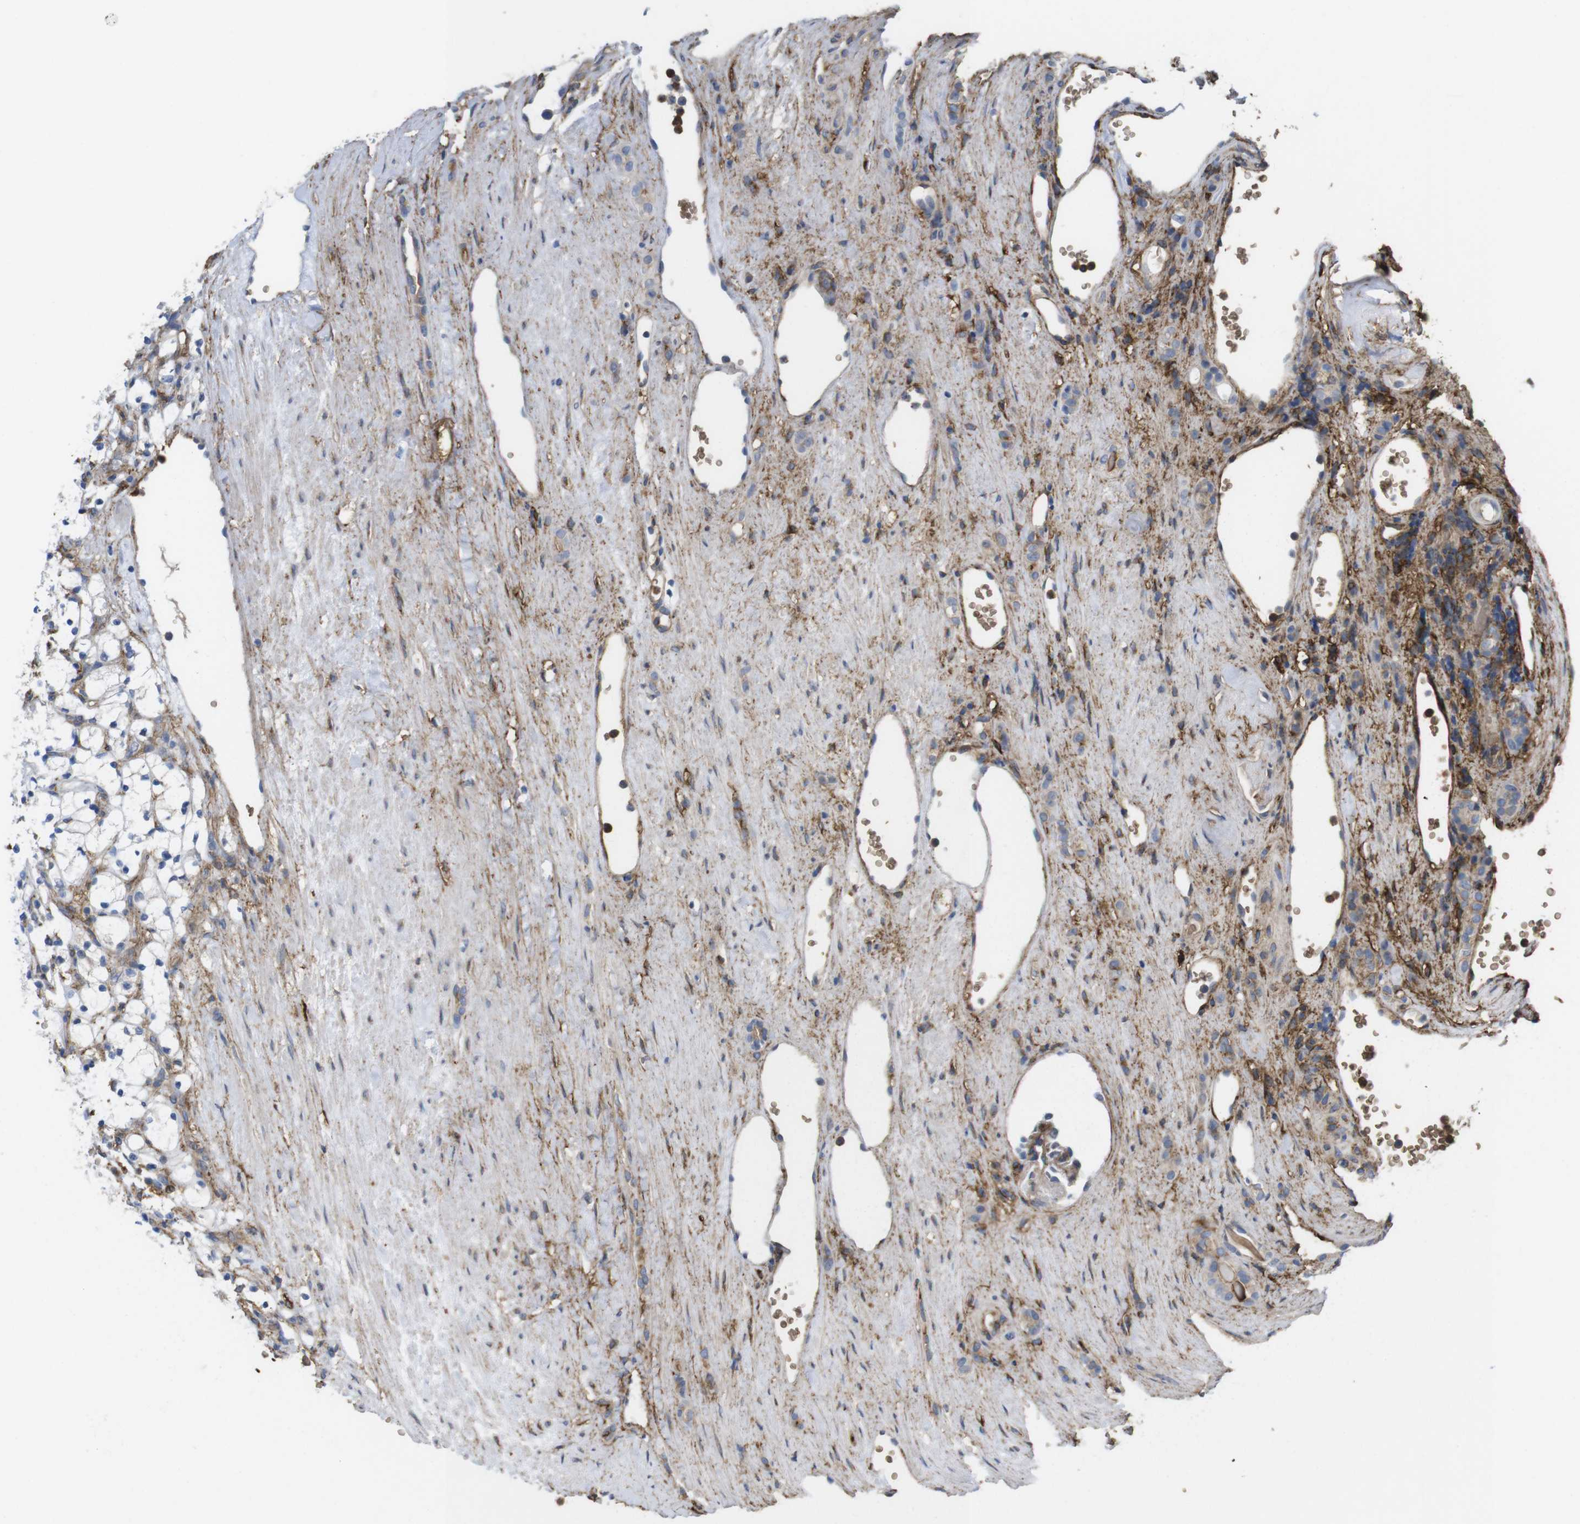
{"staining": {"intensity": "negative", "quantity": "none", "location": "none"}, "tissue": "renal cancer", "cell_type": "Tumor cells", "image_type": "cancer", "snomed": [{"axis": "morphology", "description": "Adenocarcinoma, NOS"}, {"axis": "topography", "description": "Kidney"}], "caption": "High power microscopy photomicrograph of an immunohistochemistry (IHC) photomicrograph of renal cancer, revealing no significant positivity in tumor cells.", "gene": "CYBRD1", "patient": {"sex": "female", "age": 69}}